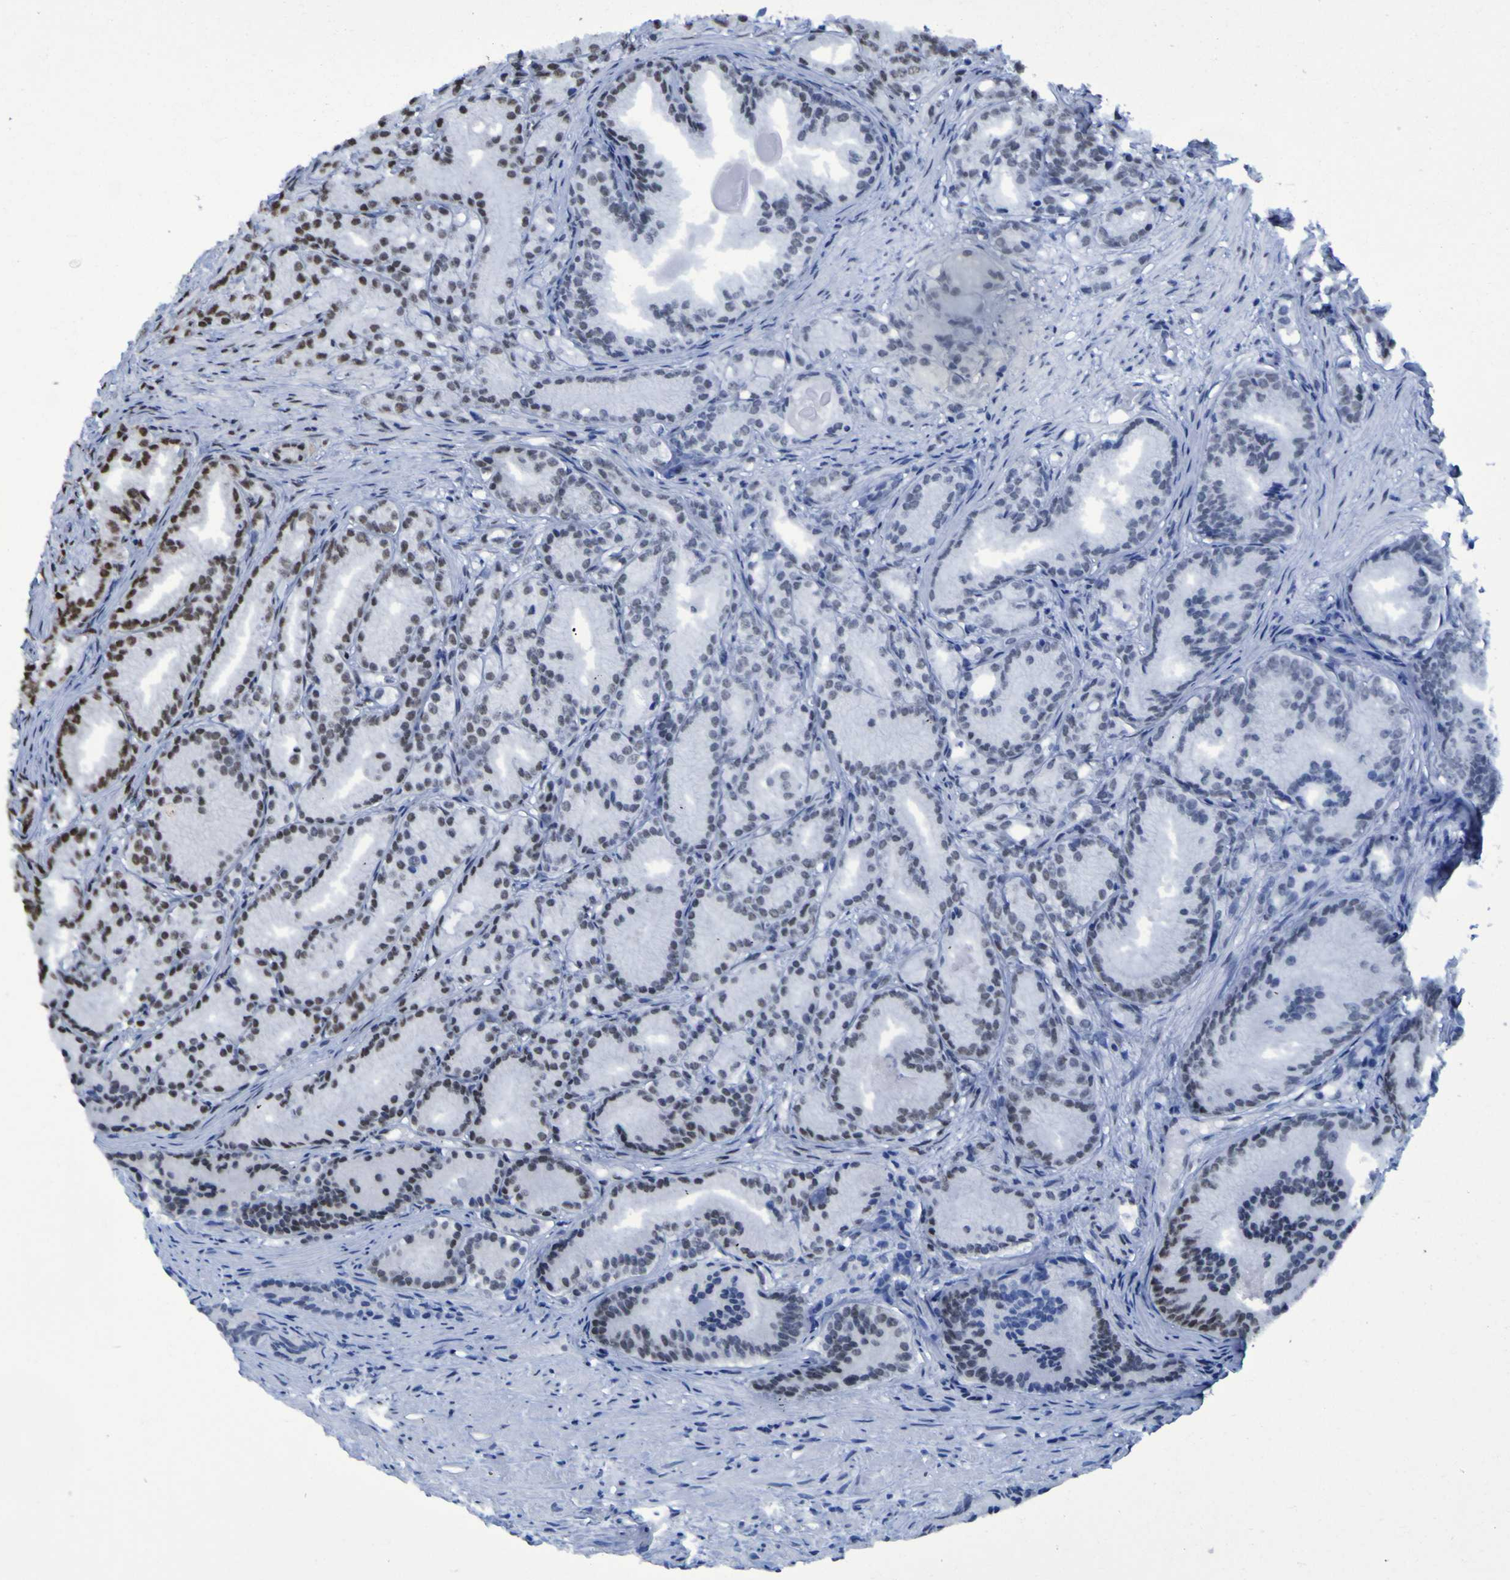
{"staining": {"intensity": "moderate", "quantity": "<25%", "location": "nuclear"}, "tissue": "prostate cancer", "cell_type": "Tumor cells", "image_type": "cancer", "snomed": [{"axis": "morphology", "description": "Adenocarcinoma, Low grade"}, {"axis": "topography", "description": "Prostate"}], "caption": "Immunohistochemical staining of prostate cancer (low-grade adenocarcinoma) shows moderate nuclear protein staining in approximately <25% of tumor cells.", "gene": "HNRNPR", "patient": {"sex": "male", "age": 72}}